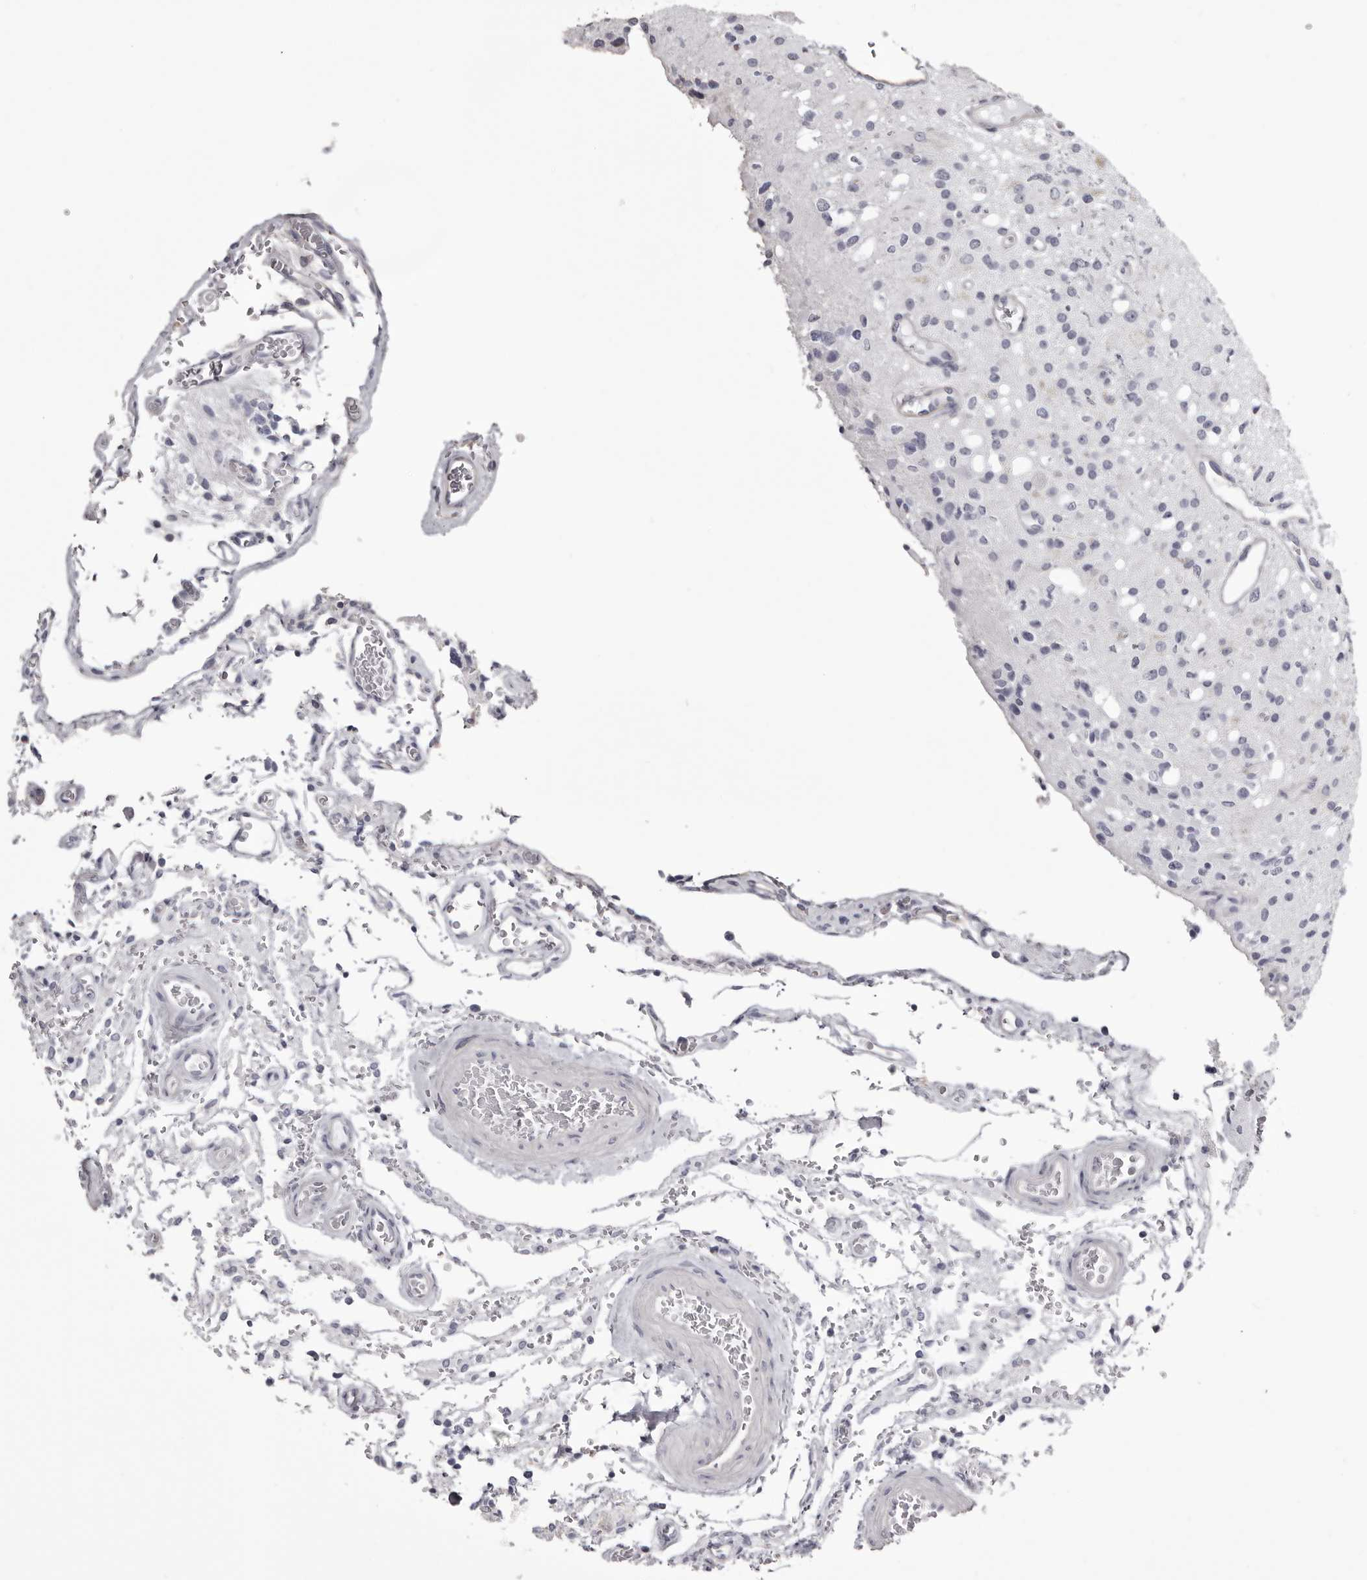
{"staining": {"intensity": "negative", "quantity": "none", "location": "none"}, "tissue": "glioma", "cell_type": "Tumor cells", "image_type": "cancer", "snomed": [{"axis": "morphology", "description": "Glioma, malignant, High grade"}, {"axis": "topography", "description": "Brain"}], "caption": "DAB (3,3'-diaminobenzidine) immunohistochemical staining of glioma reveals no significant expression in tumor cells. (Brightfield microscopy of DAB (3,3'-diaminobenzidine) IHC at high magnification).", "gene": "LAD1", "patient": {"sex": "male", "age": 34}}